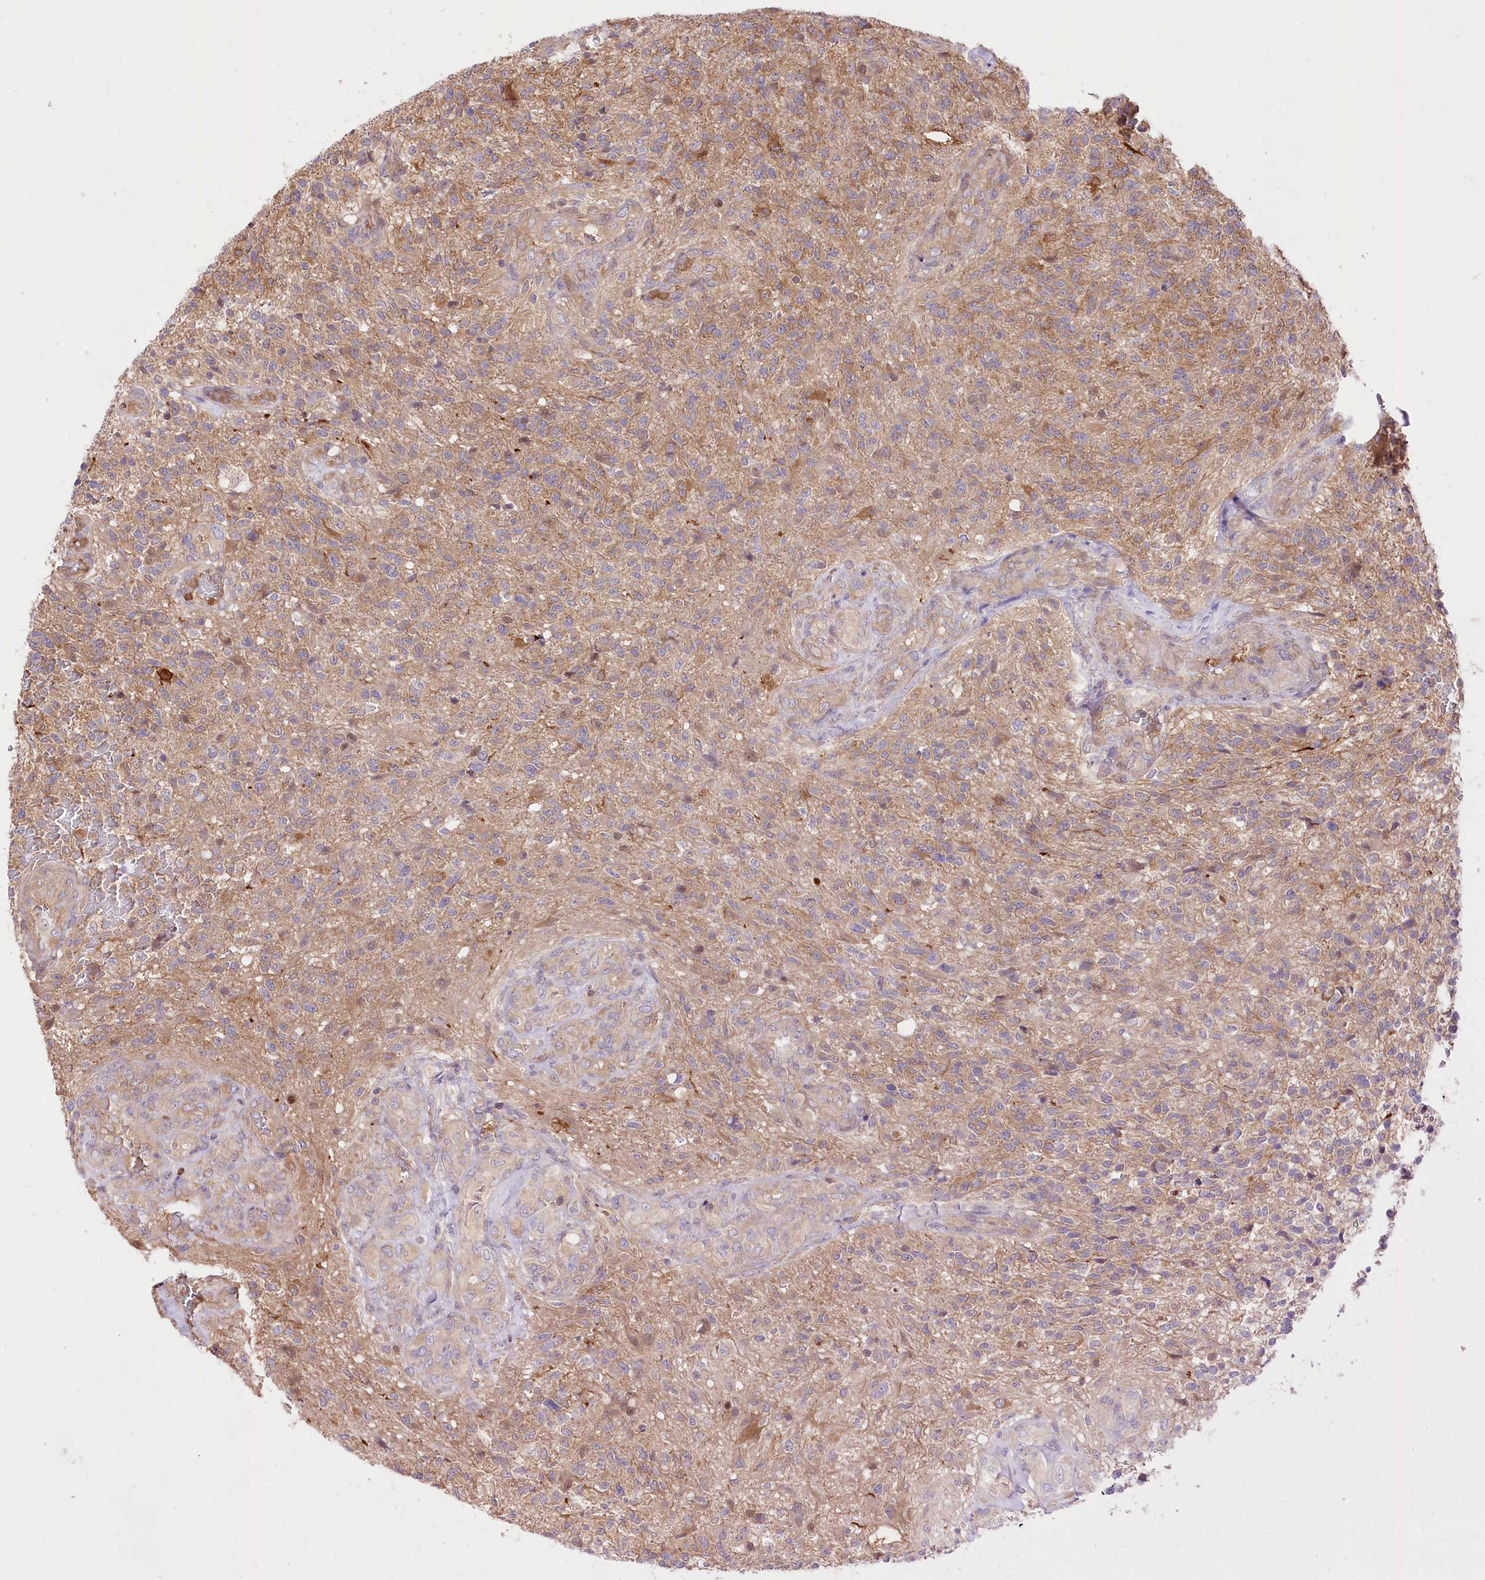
{"staining": {"intensity": "weak", "quantity": ">75%", "location": "cytoplasmic/membranous"}, "tissue": "glioma", "cell_type": "Tumor cells", "image_type": "cancer", "snomed": [{"axis": "morphology", "description": "Glioma, malignant, High grade"}, {"axis": "topography", "description": "Brain"}], "caption": "Immunohistochemistry photomicrograph of neoplastic tissue: glioma stained using immunohistochemistry (IHC) displays low levels of weak protein expression localized specifically in the cytoplasmic/membranous of tumor cells, appearing as a cytoplasmic/membranous brown color.", "gene": "UGP2", "patient": {"sex": "male", "age": 56}}